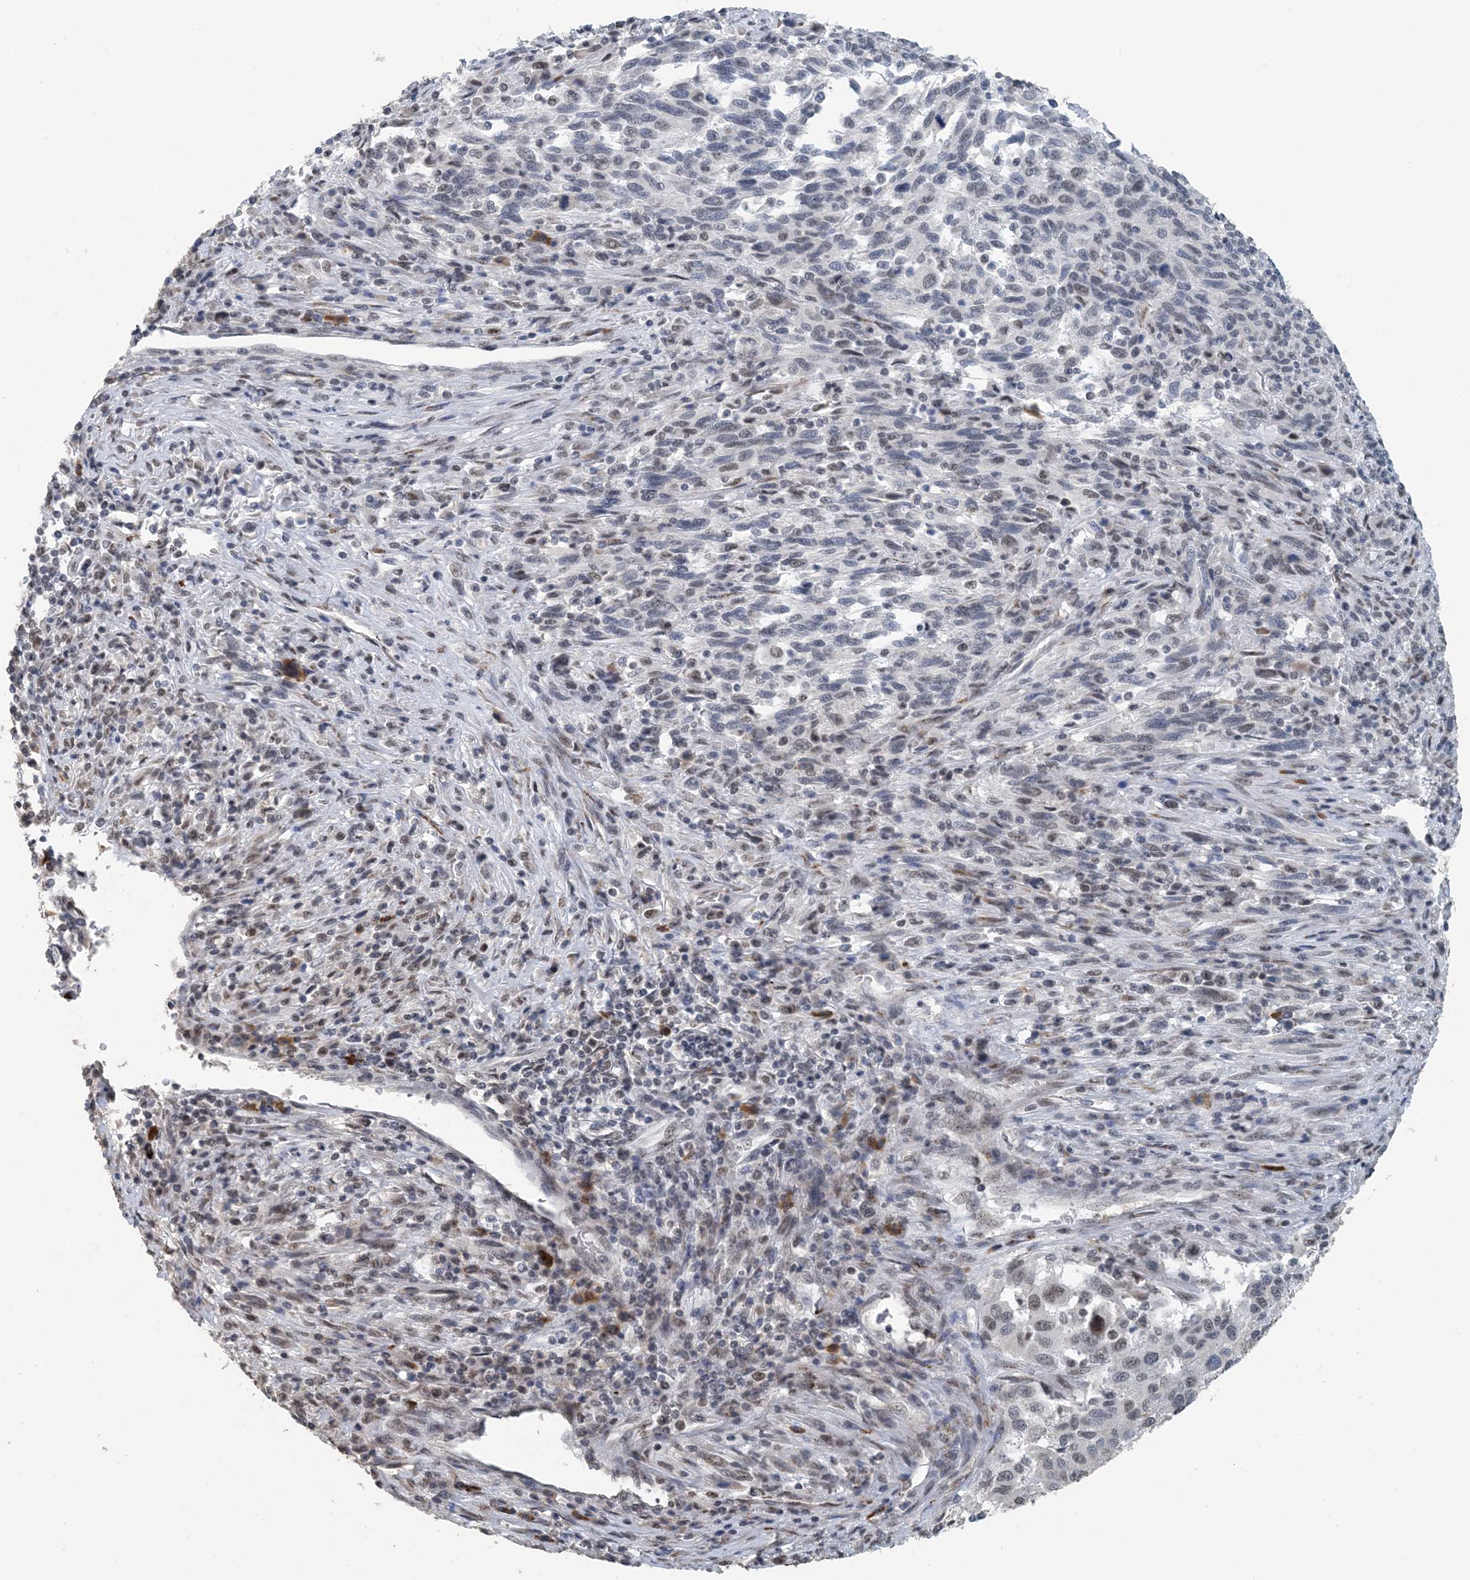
{"staining": {"intensity": "weak", "quantity": "<25%", "location": "nuclear"}, "tissue": "melanoma", "cell_type": "Tumor cells", "image_type": "cancer", "snomed": [{"axis": "morphology", "description": "Malignant melanoma, Metastatic site"}, {"axis": "topography", "description": "Lymph node"}], "caption": "DAB (3,3'-diaminobenzidine) immunohistochemical staining of human melanoma demonstrates no significant expression in tumor cells. (Brightfield microscopy of DAB IHC at high magnification).", "gene": "MBD2", "patient": {"sex": "male", "age": 61}}